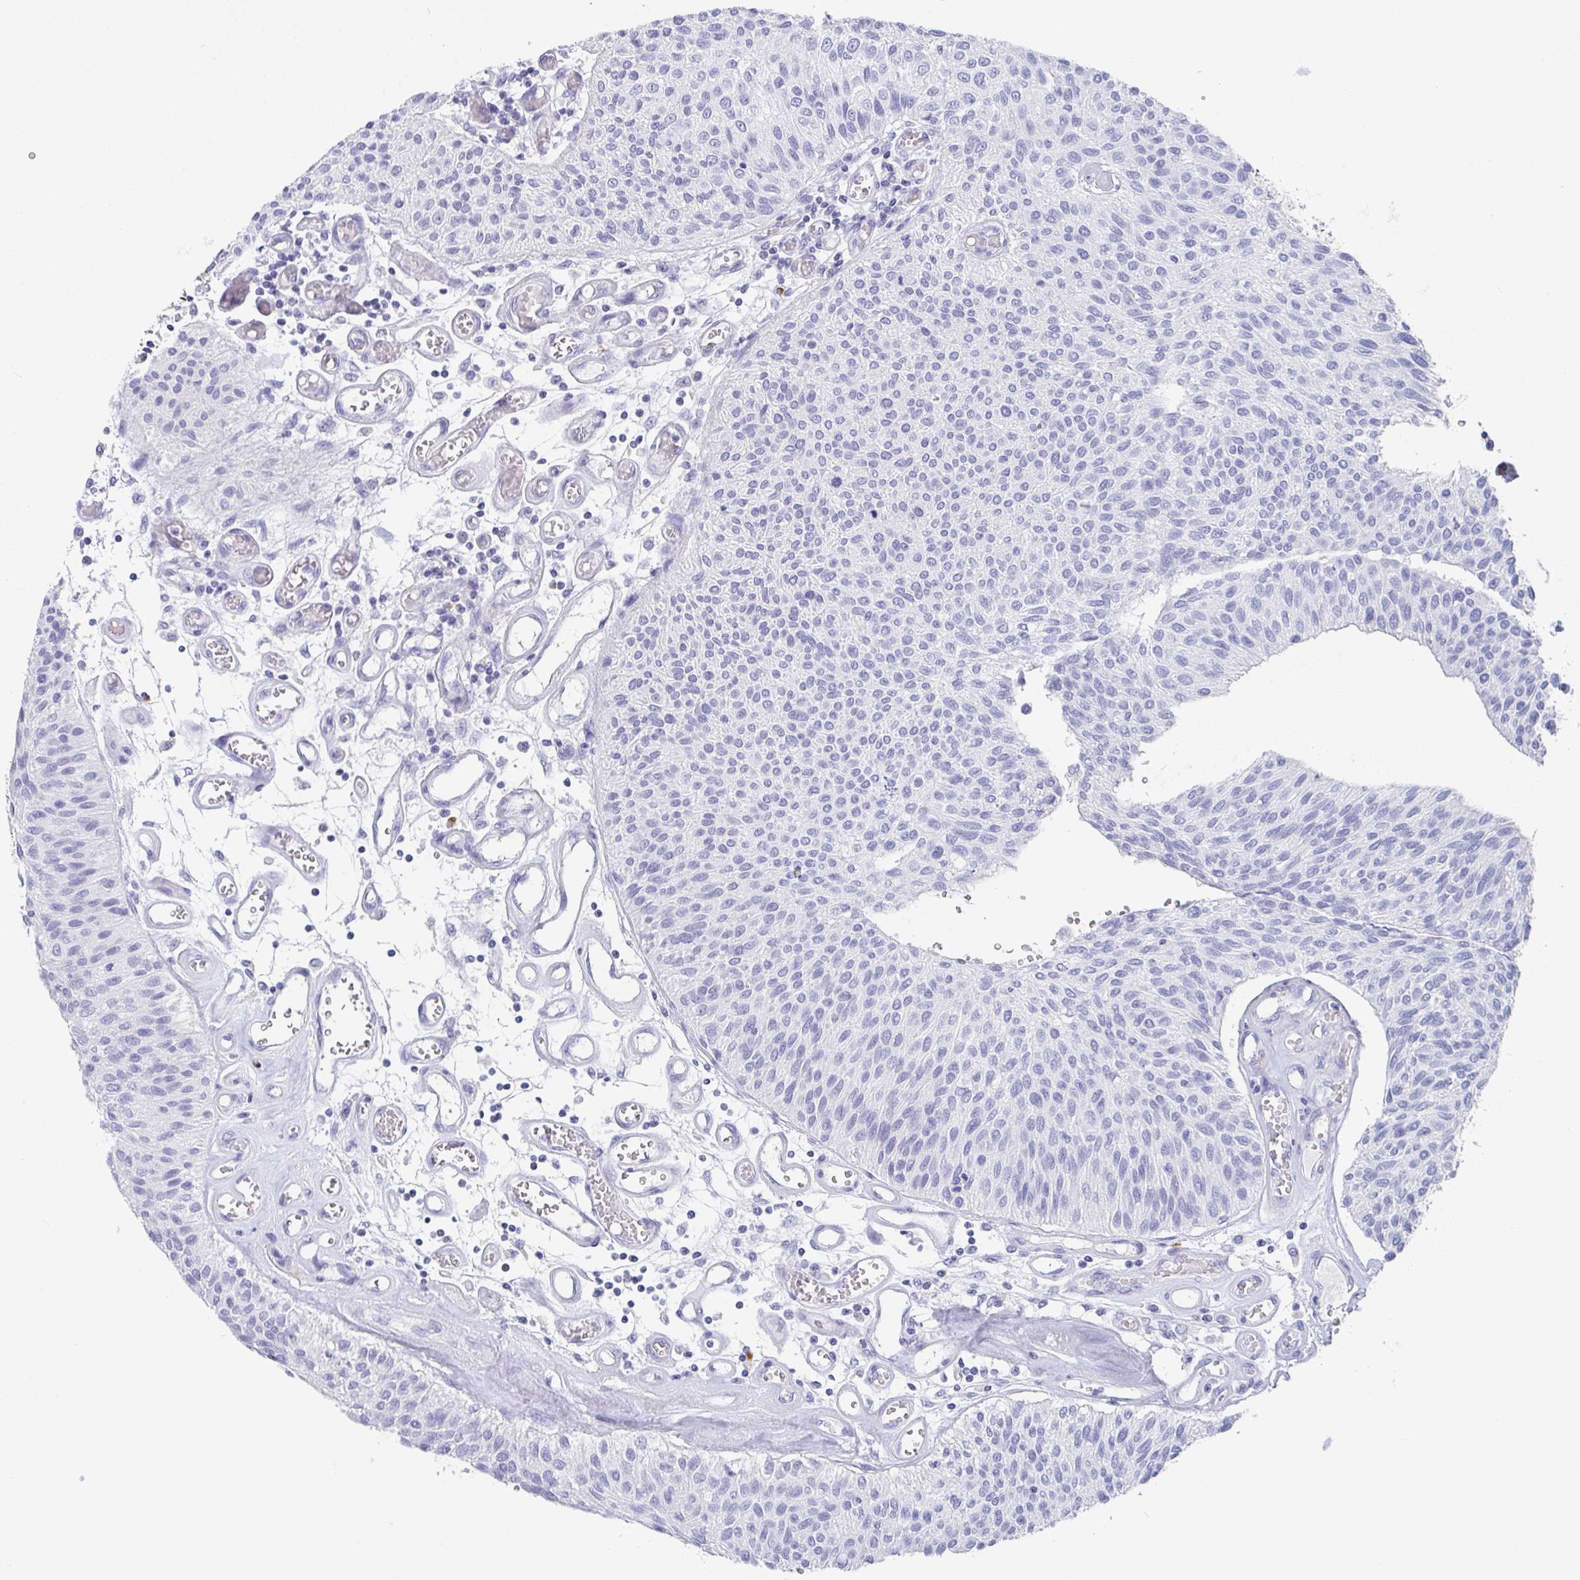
{"staining": {"intensity": "negative", "quantity": "none", "location": "none"}, "tissue": "urothelial cancer", "cell_type": "Tumor cells", "image_type": "cancer", "snomed": [{"axis": "morphology", "description": "Urothelial carcinoma, NOS"}, {"axis": "topography", "description": "Urinary bladder"}], "caption": "Tumor cells show no significant expression in urothelial cancer. Brightfield microscopy of IHC stained with DAB (brown) and hematoxylin (blue), captured at high magnification.", "gene": "PLA2G1B", "patient": {"sex": "male", "age": 55}}